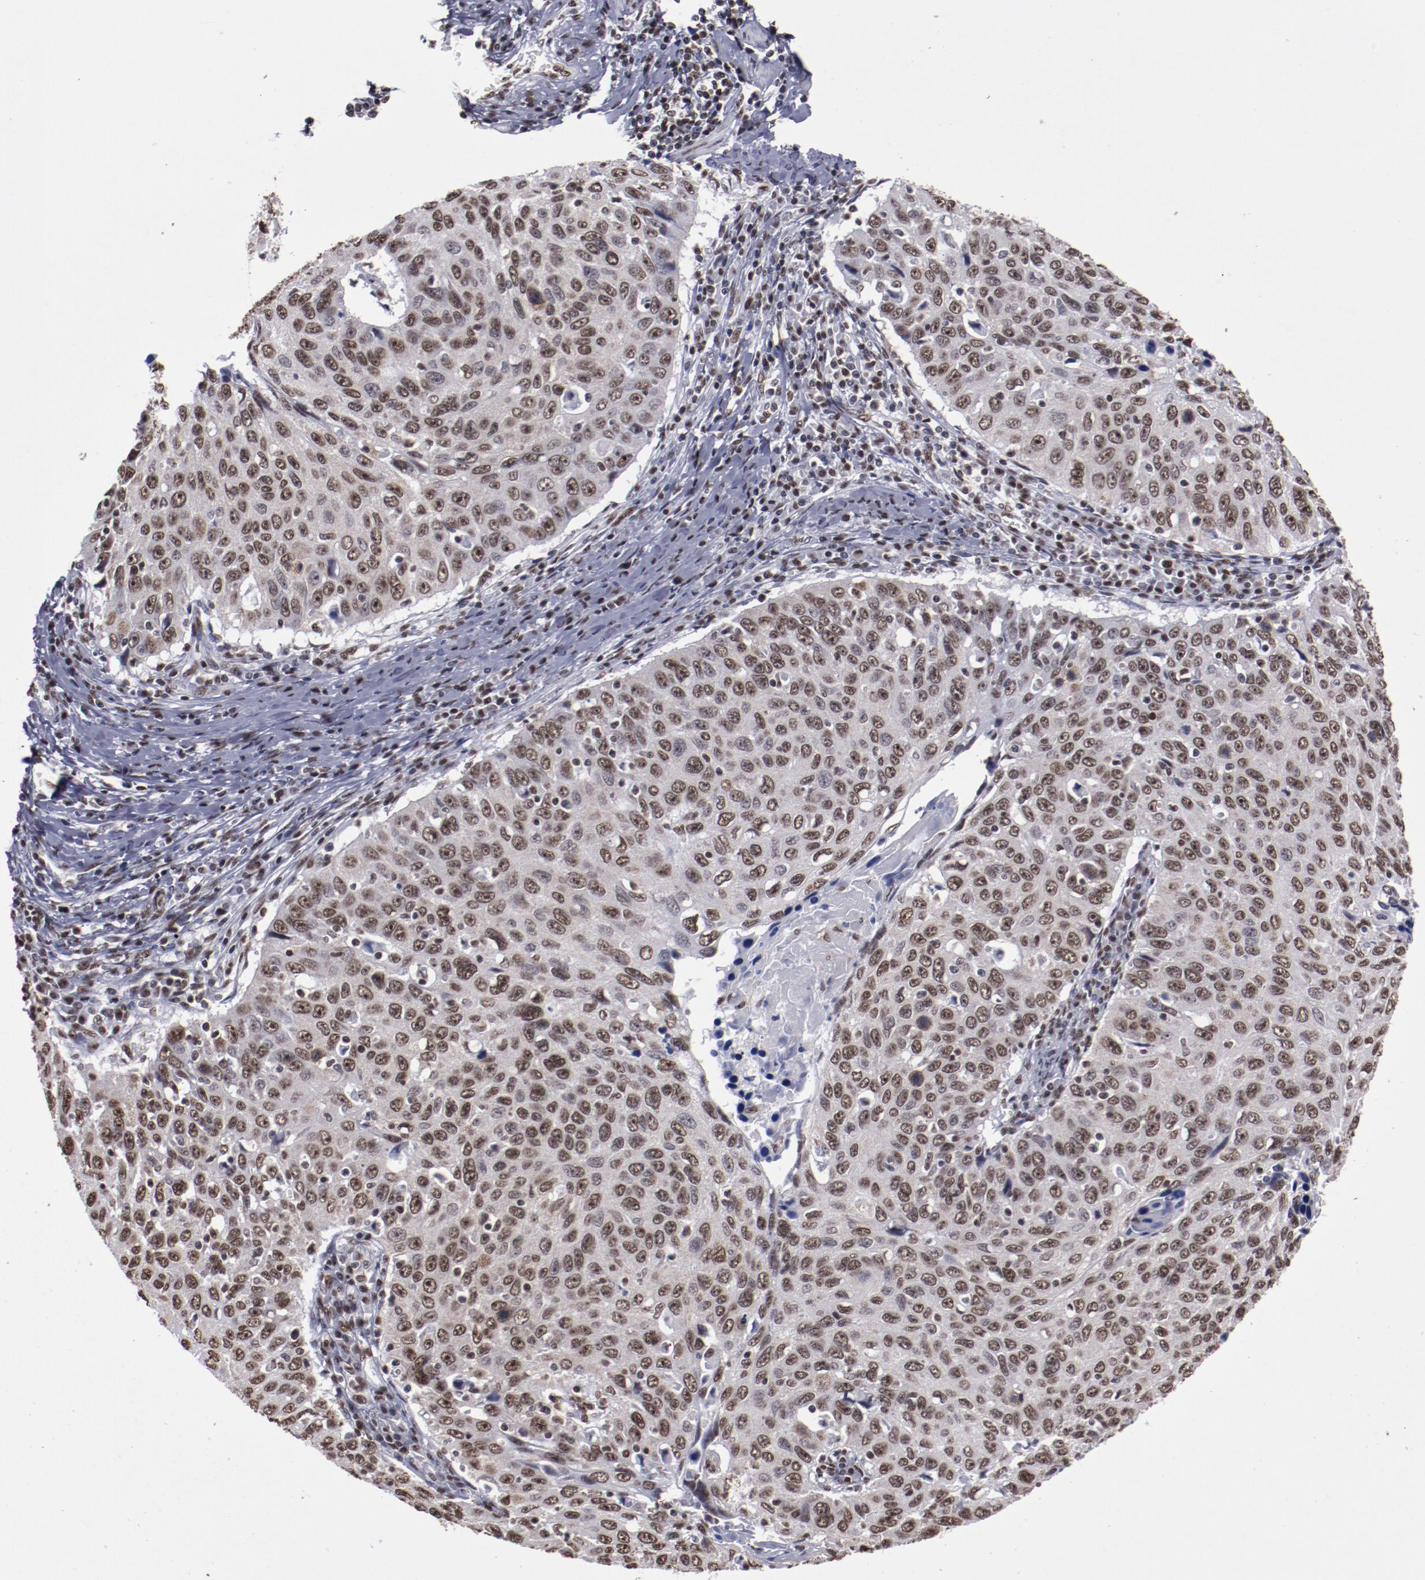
{"staining": {"intensity": "moderate", "quantity": ">75%", "location": "nuclear"}, "tissue": "cervical cancer", "cell_type": "Tumor cells", "image_type": "cancer", "snomed": [{"axis": "morphology", "description": "Squamous cell carcinoma, NOS"}, {"axis": "topography", "description": "Cervix"}], "caption": "A brown stain labels moderate nuclear expression of a protein in cervical cancer (squamous cell carcinoma) tumor cells. (Stains: DAB in brown, nuclei in blue, Microscopy: brightfield microscopy at high magnification).", "gene": "HNRNPA2B1", "patient": {"sex": "female", "age": 53}}